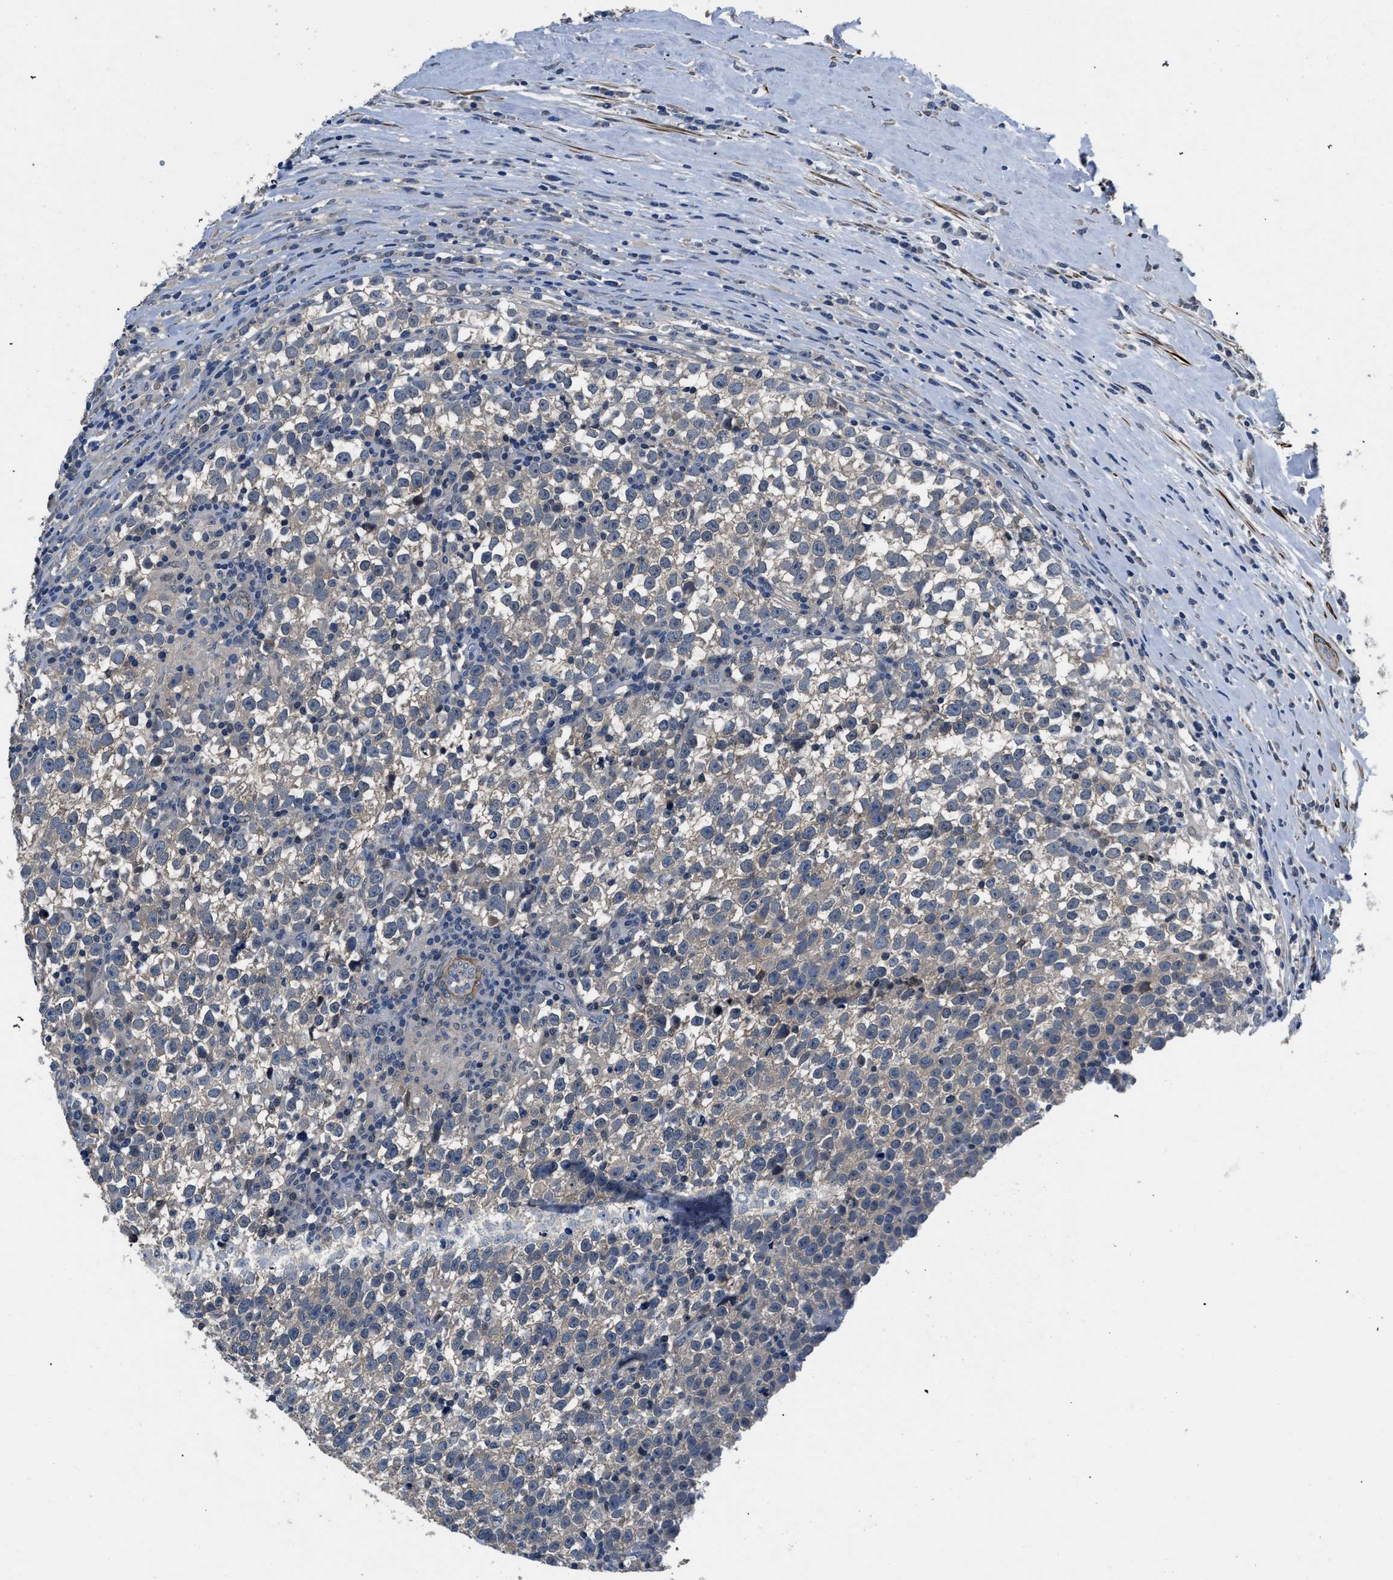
{"staining": {"intensity": "negative", "quantity": "none", "location": "none"}, "tissue": "testis cancer", "cell_type": "Tumor cells", "image_type": "cancer", "snomed": [{"axis": "morphology", "description": "Normal tissue, NOS"}, {"axis": "morphology", "description": "Seminoma, NOS"}, {"axis": "topography", "description": "Testis"}], "caption": "Immunohistochemistry (IHC) of human seminoma (testis) exhibits no expression in tumor cells. (DAB (3,3'-diaminobenzidine) immunohistochemistry visualized using brightfield microscopy, high magnification).", "gene": "LANCL2", "patient": {"sex": "male", "age": 43}}